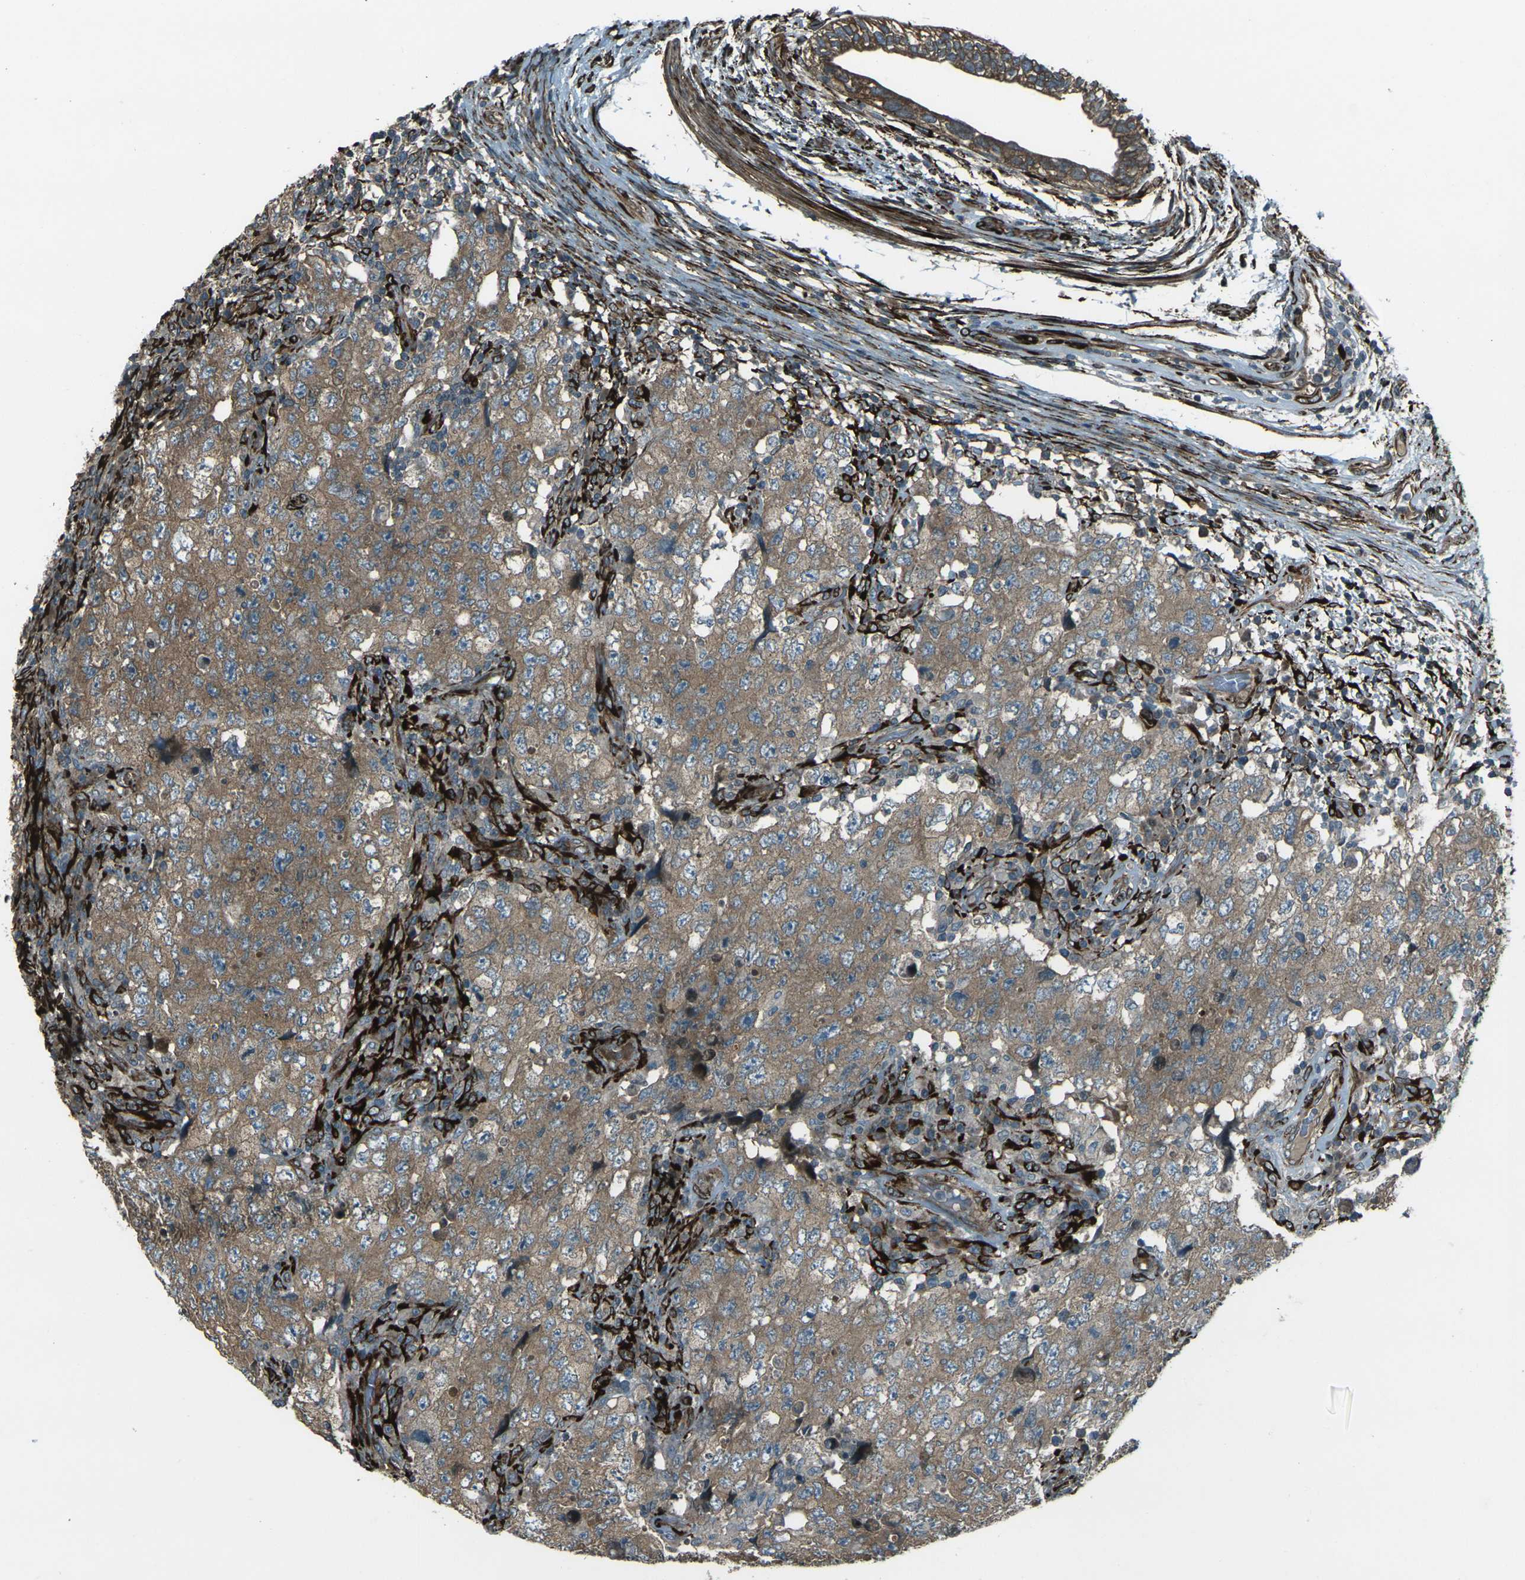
{"staining": {"intensity": "moderate", "quantity": "25%-75%", "location": "cytoplasmic/membranous"}, "tissue": "testis cancer", "cell_type": "Tumor cells", "image_type": "cancer", "snomed": [{"axis": "morphology", "description": "Carcinoma, Embryonal, NOS"}, {"axis": "topography", "description": "Testis"}], "caption": "Immunohistochemistry photomicrograph of embryonal carcinoma (testis) stained for a protein (brown), which demonstrates medium levels of moderate cytoplasmic/membranous positivity in about 25%-75% of tumor cells.", "gene": "LSMEM1", "patient": {"sex": "male", "age": 26}}